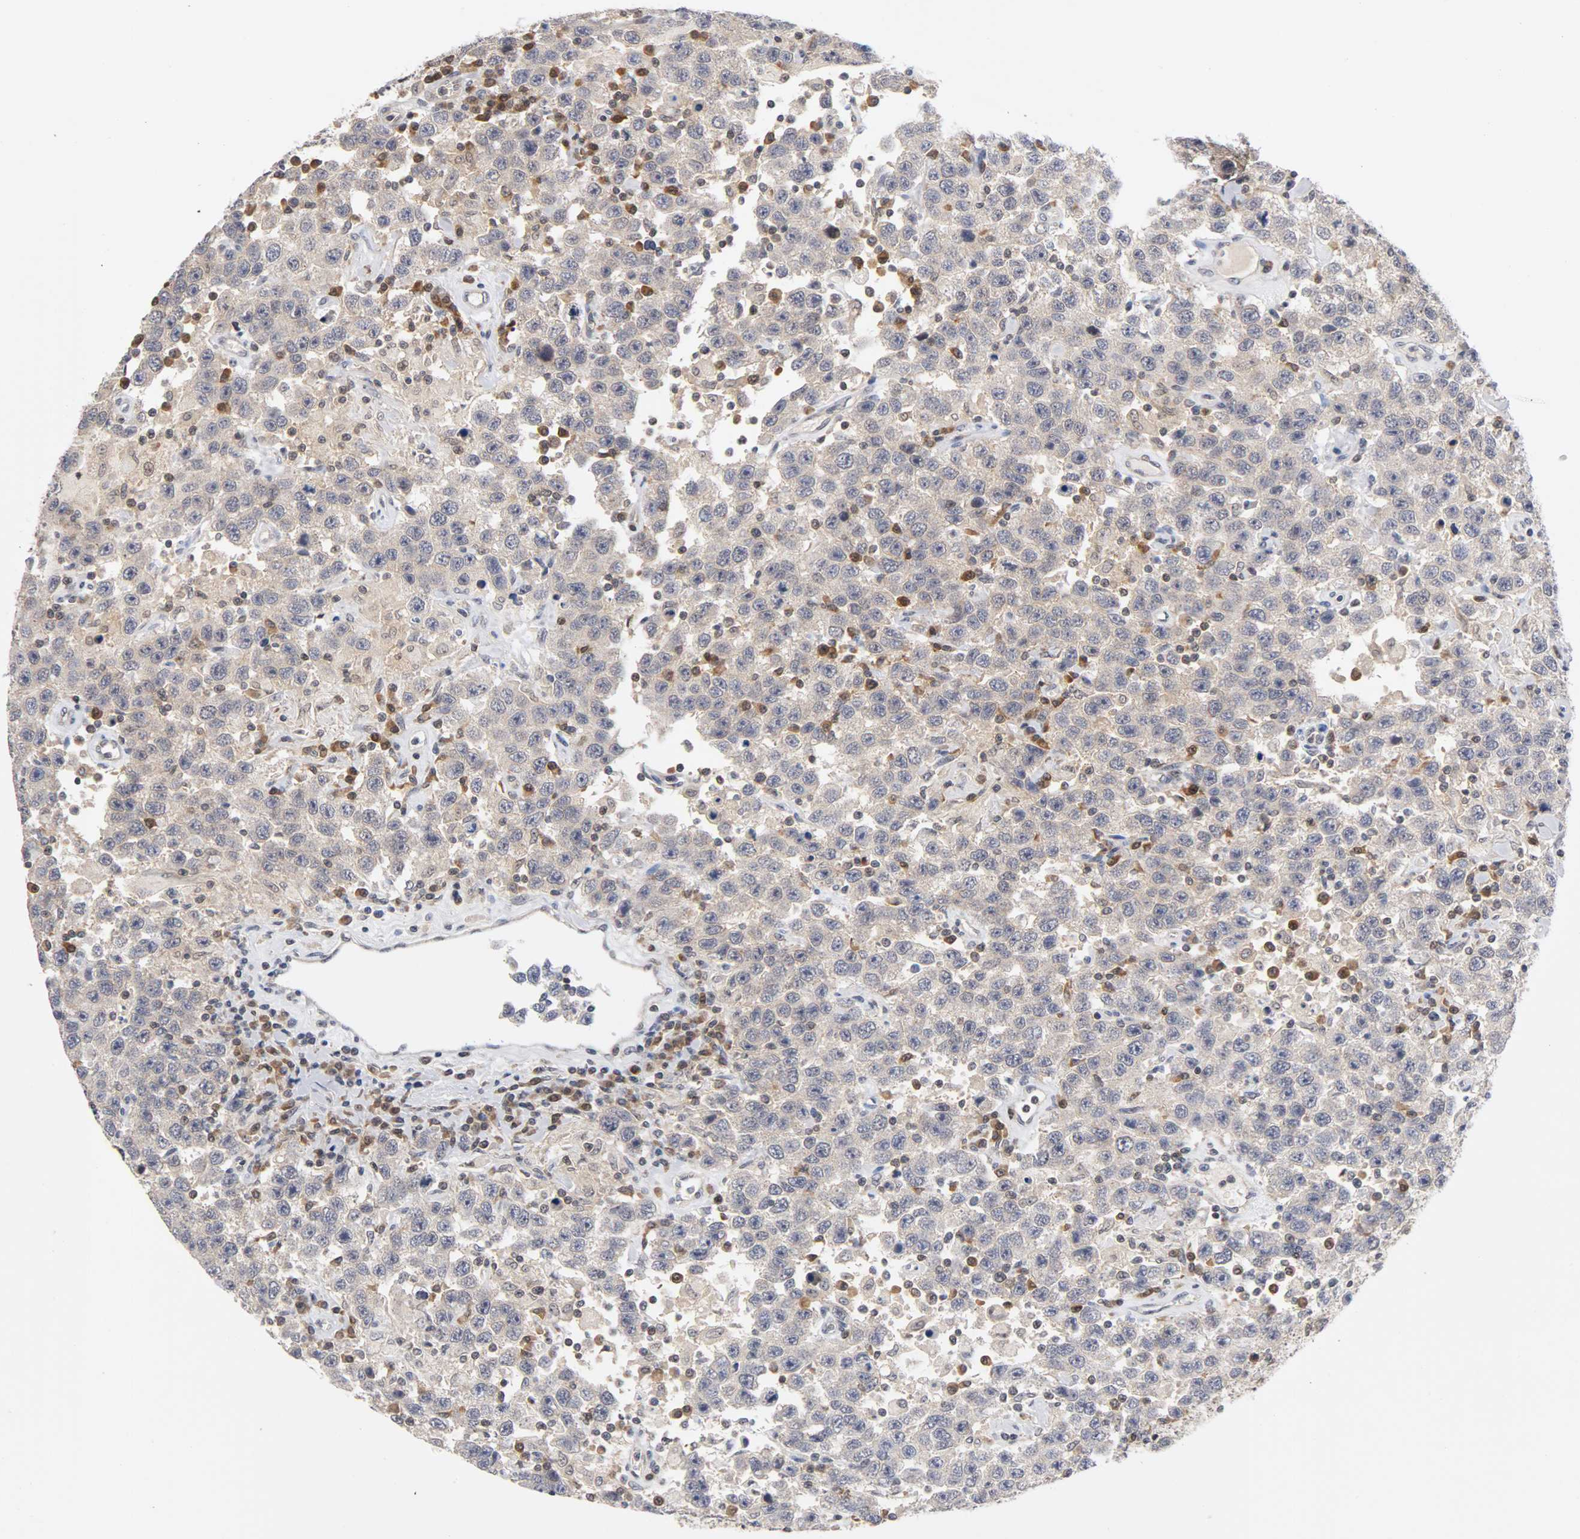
{"staining": {"intensity": "weak", "quantity": "25%-75%", "location": "cytoplasmic/membranous,nuclear"}, "tissue": "testis cancer", "cell_type": "Tumor cells", "image_type": "cancer", "snomed": [{"axis": "morphology", "description": "Seminoma, NOS"}, {"axis": "topography", "description": "Testis"}], "caption": "Immunohistochemical staining of seminoma (testis) exhibits low levels of weak cytoplasmic/membranous and nuclear protein expression in about 25%-75% of tumor cells.", "gene": "UBE2M", "patient": {"sex": "male", "age": 41}}